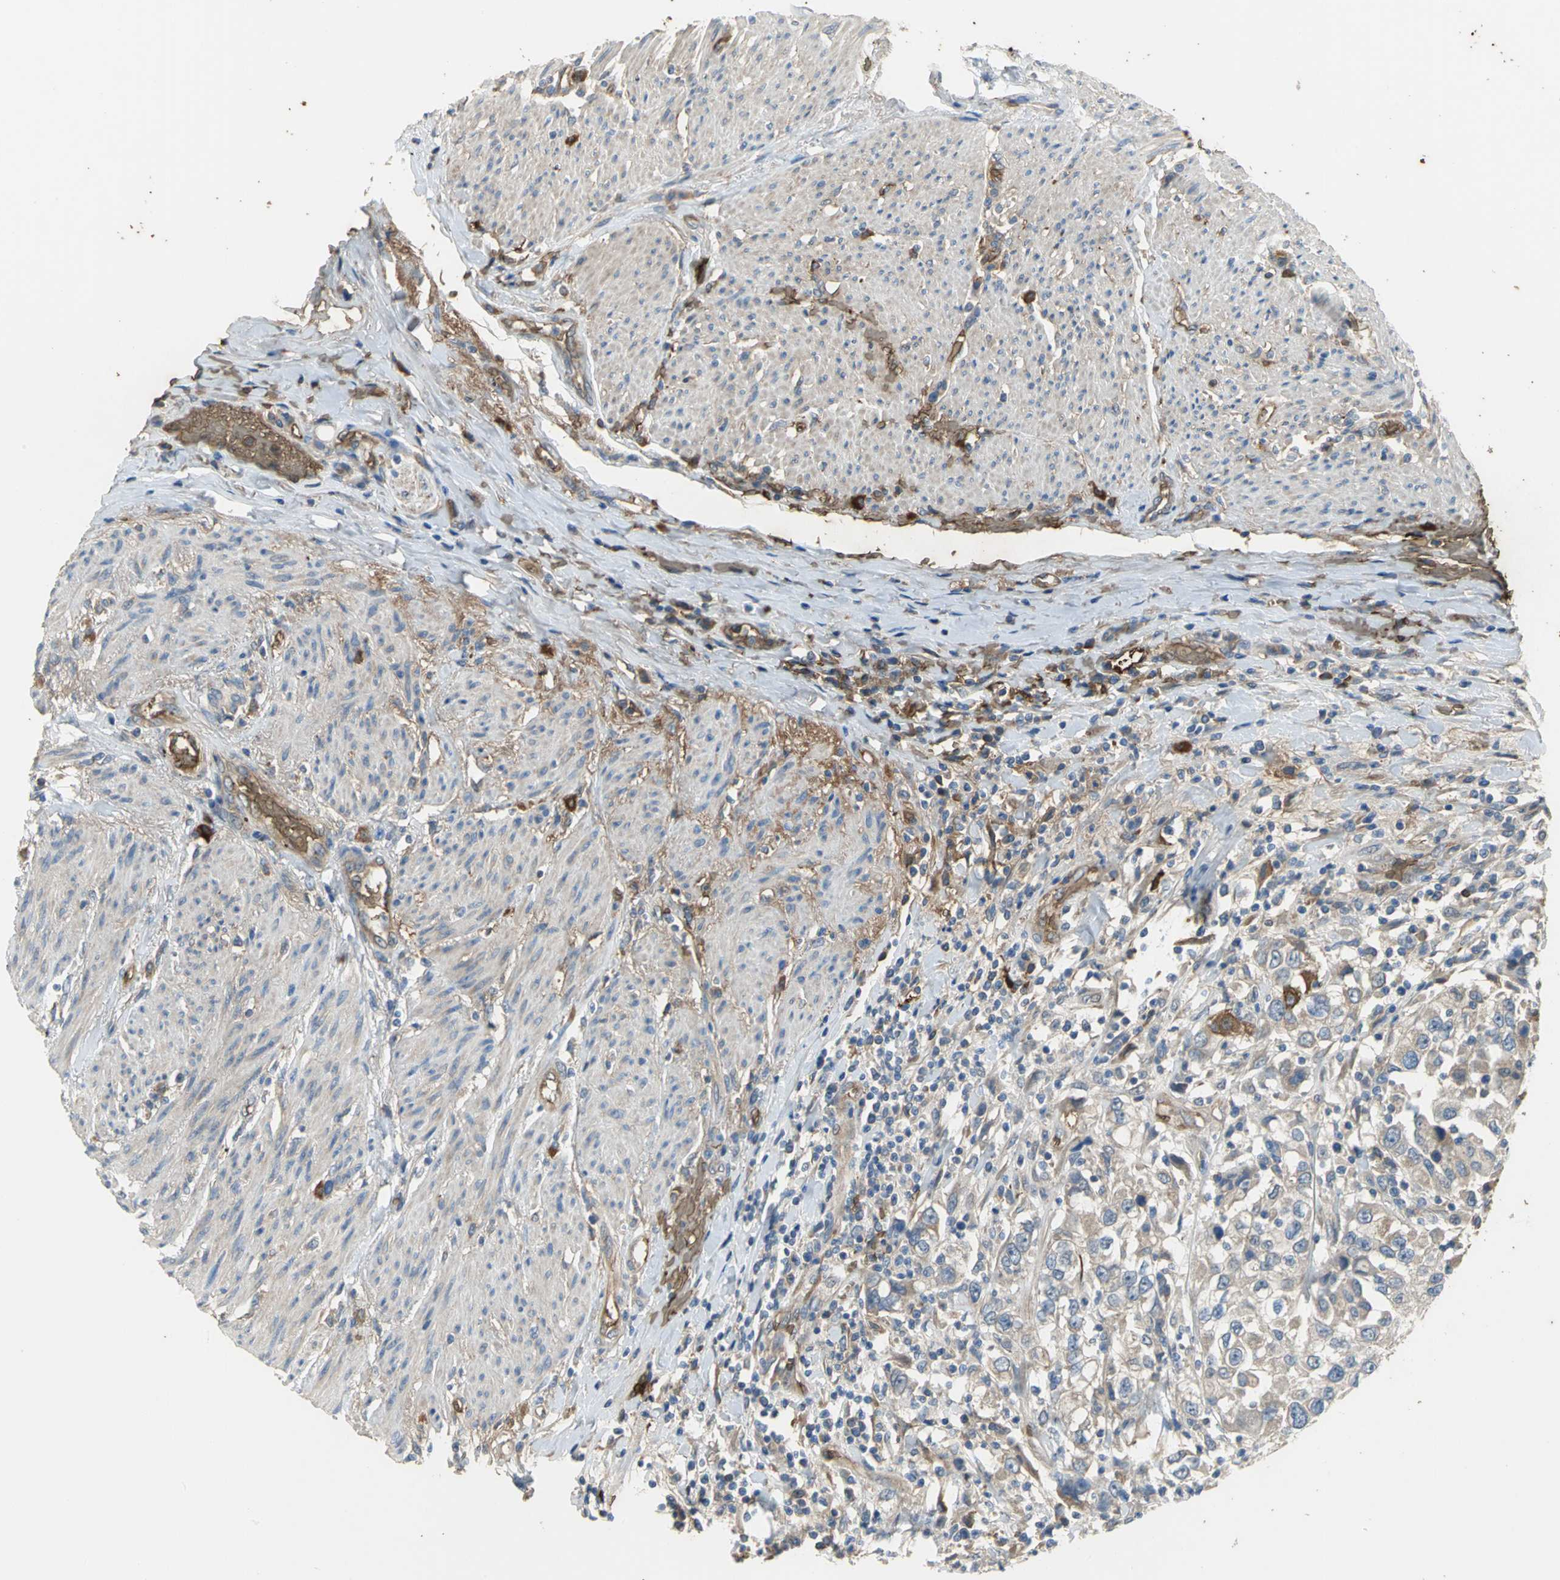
{"staining": {"intensity": "weak", "quantity": ">75%", "location": "cytoplasmic/membranous"}, "tissue": "urothelial cancer", "cell_type": "Tumor cells", "image_type": "cancer", "snomed": [{"axis": "morphology", "description": "Urothelial carcinoma, High grade"}, {"axis": "topography", "description": "Urinary bladder"}], "caption": "Protein staining by immunohistochemistry shows weak cytoplasmic/membranous staining in about >75% of tumor cells in urothelial carcinoma (high-grade).", "gene": "TREM1", "patient": {"sex": "female", "age": 80}}